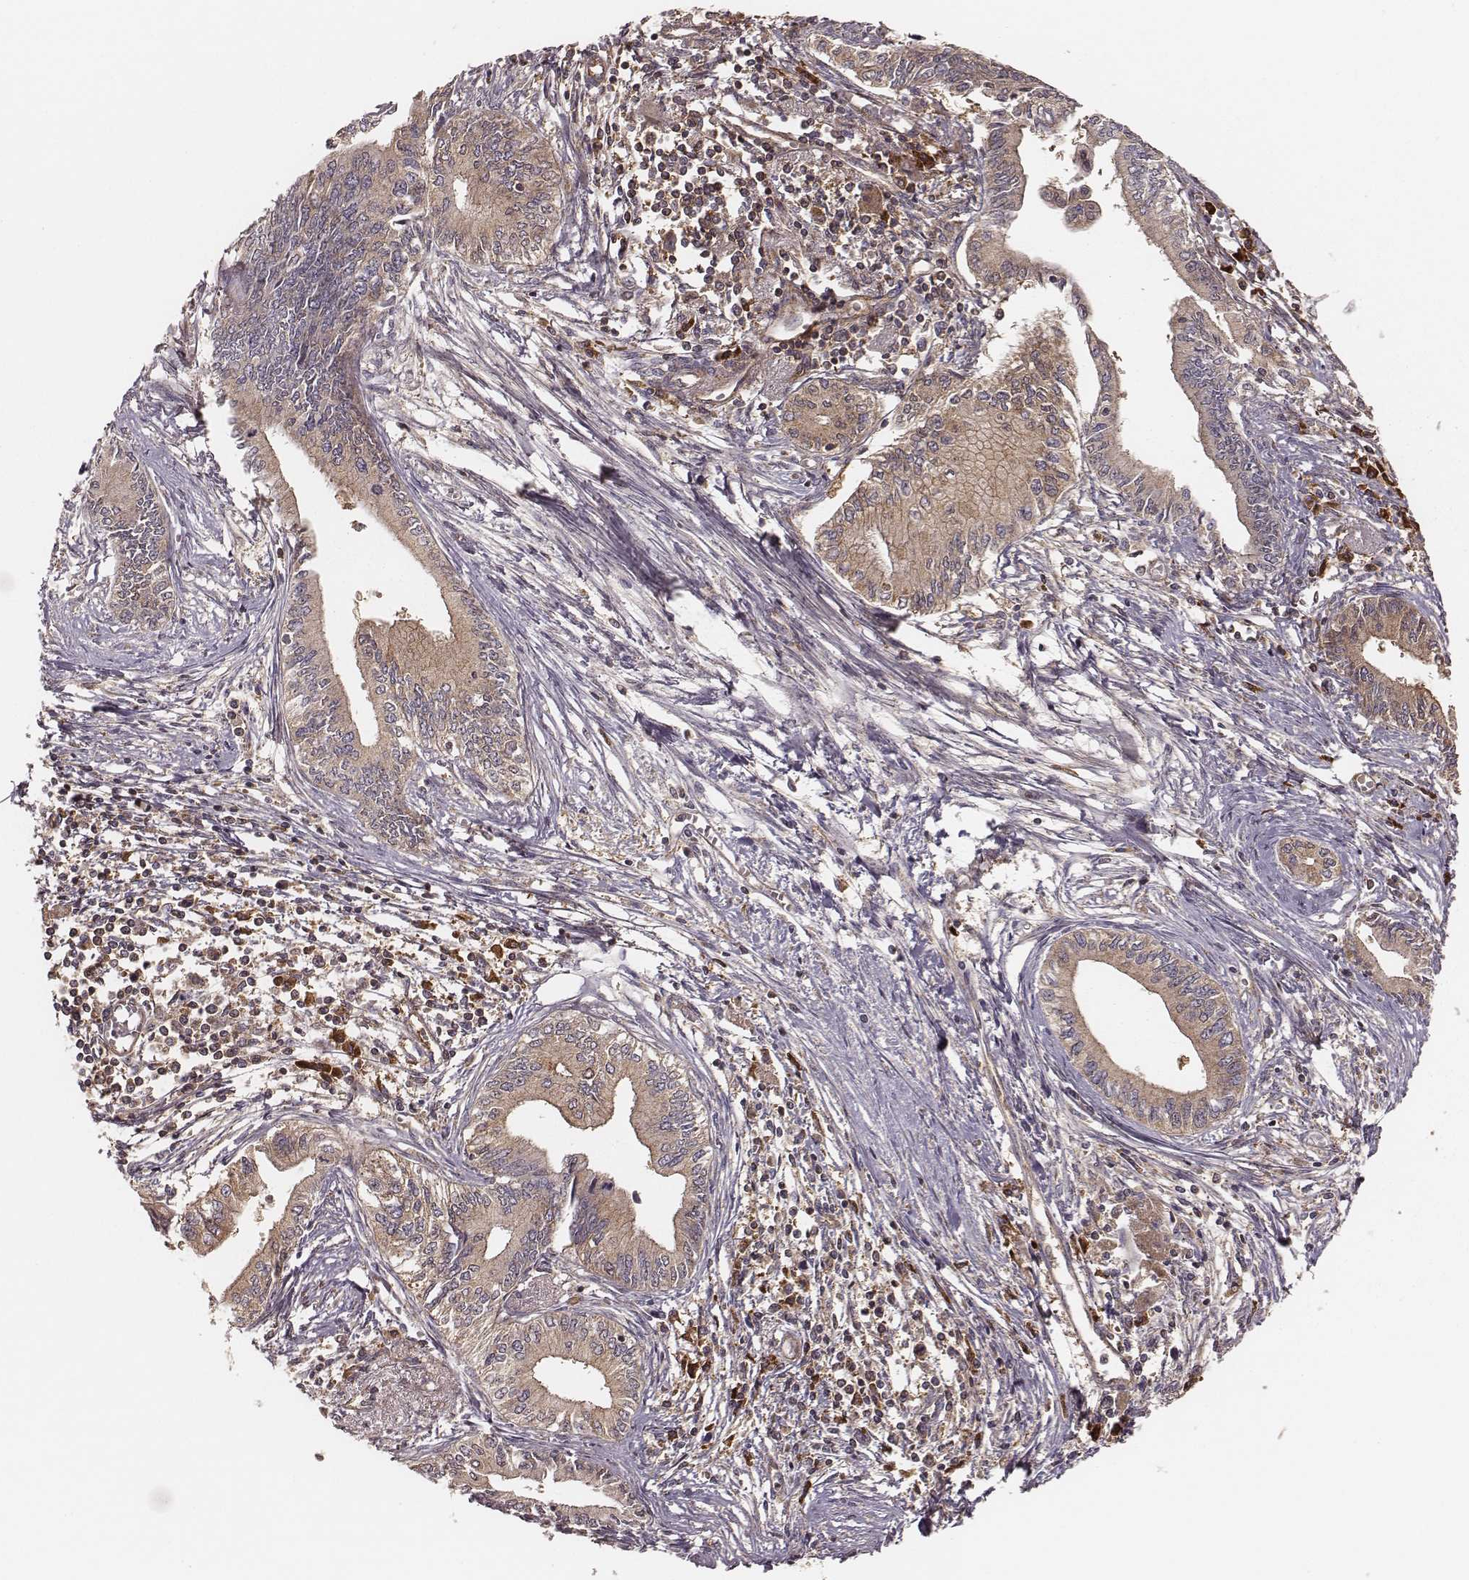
{"staining": {"intensity": "moderate", "quantity": ">75%", "location": "cytoplasmic/membranous"}, "tissue": "pancreatic cancer", "cell_type": "Tumor cells", "image_type": "cancer", "snomed": [{"axis": "morphology", "description": "Adenocarcinoma, NOS"}, {"axis": "topography", "description": "Pancreas"}], "caption": "This histopathology image demonstrates immunohistochemistry (IHC) staining of human adenocarcinoma (pancreatic), with medium moderate cytoplasmic/membranous positivity in approximately >75% of tumor cells.", "gene": "CARS1", "patient": {"sex": "female", "age": 61}}